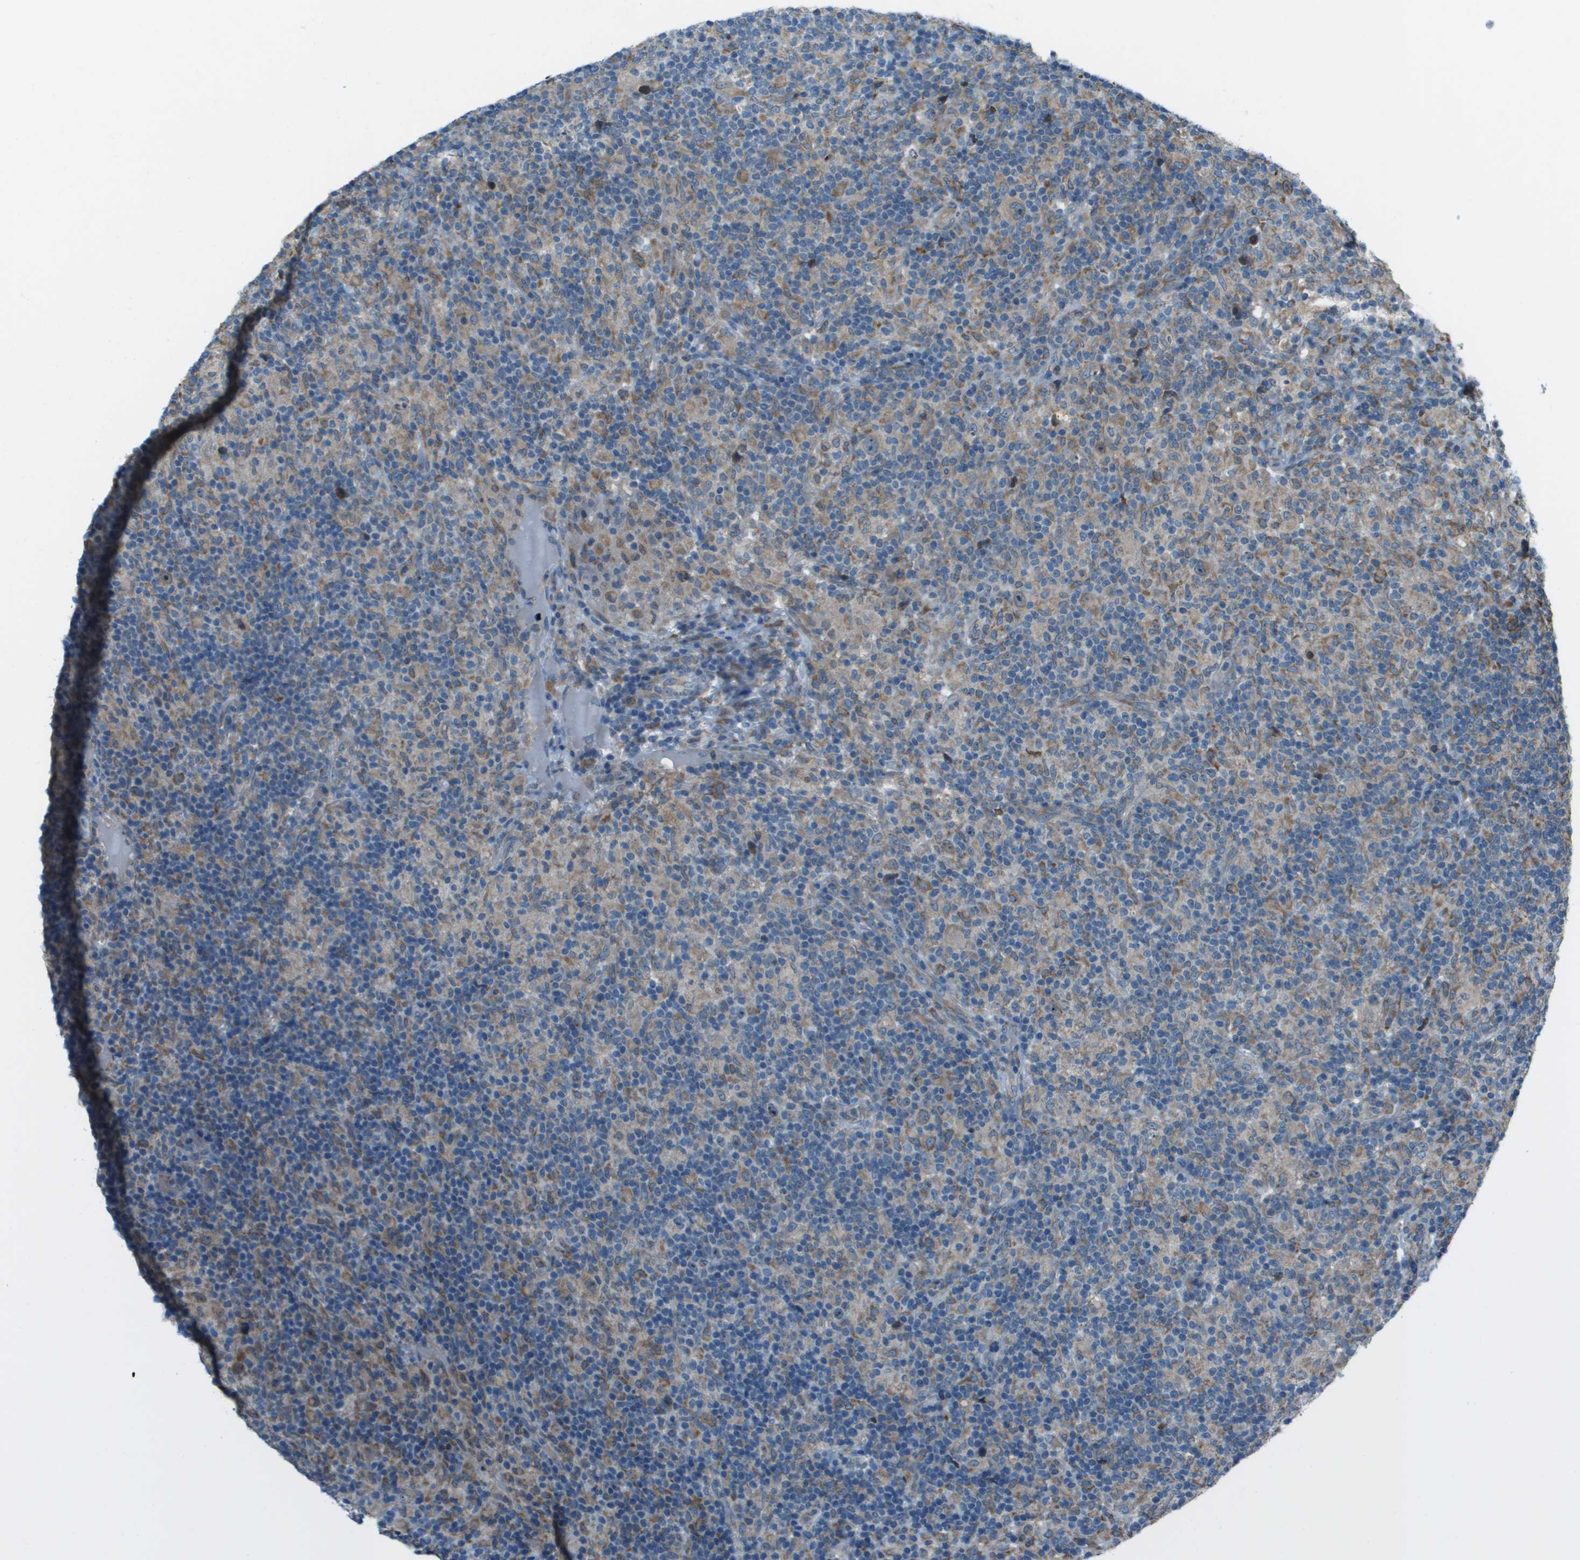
{"staining": {"intensity": "moderate", "quantity": ">75%", "location": "cytoplasmic/membranous,nuclear"}, "tissue": "lymphoma", "cell_type": "Tumor cells", "image_type": "cancer", "snomed": [{"axis": "morphology", "description": "Hodgkin's disease, NOS"}, {"axis": "topography", "description": "Lymph node"}], "caption": "Lymphoma stained with DAB (3,3'-diaminobenzidine) immunohistochemistry (IHC) shows medium levels of moderate cytoplasmic/membranous and nuclear expression in approximately >75% of tumor cells.", "gene": "UTS2", "patient": {"sex": "male", "age": 70}}